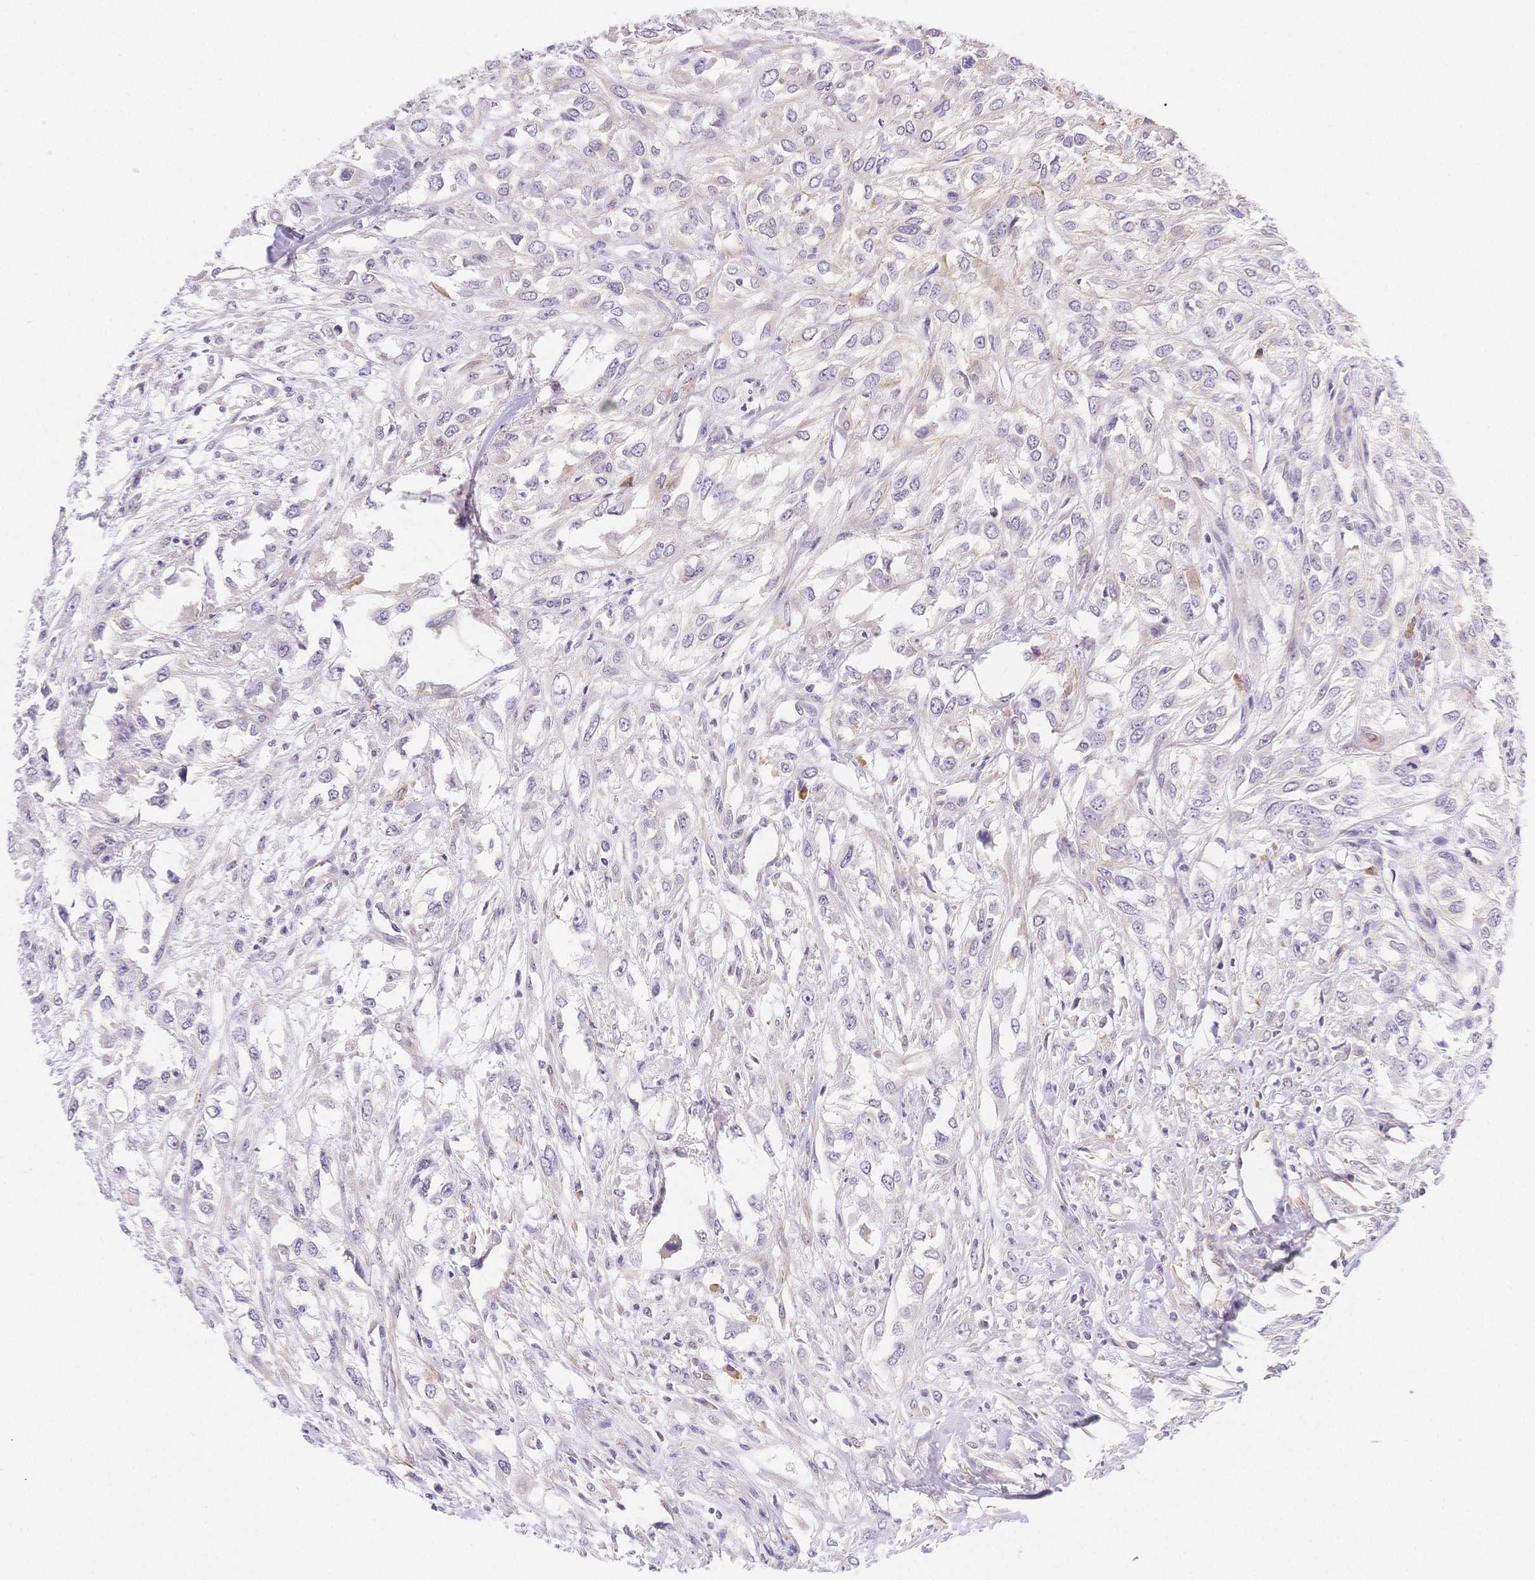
{"staining": {"intensity": "moderate", "quantity": "<25%", "location": "cytoplasmic/membranous"}, "tissue": "urothelial cancer", "cell_type": "Tumor cells", "image_type": "cancer", "snomed": [{"axis": "morphology", "description": "Urothelial carcinoma, High grade"}, {"axis": "topography", "description": "Urinary bladder"}], "caption": "The image shows staining of urothelial cancer, revealing moderate cytoplasmic/membranous protein staining (brown color) within tumor cells. The staining was performed using DAB, with brown indicating positive protein expression. Nuclei are stained blue with hematoxylin.", "gene": "CSN1S1", "patient": {"sex": "male", "age": 67}}